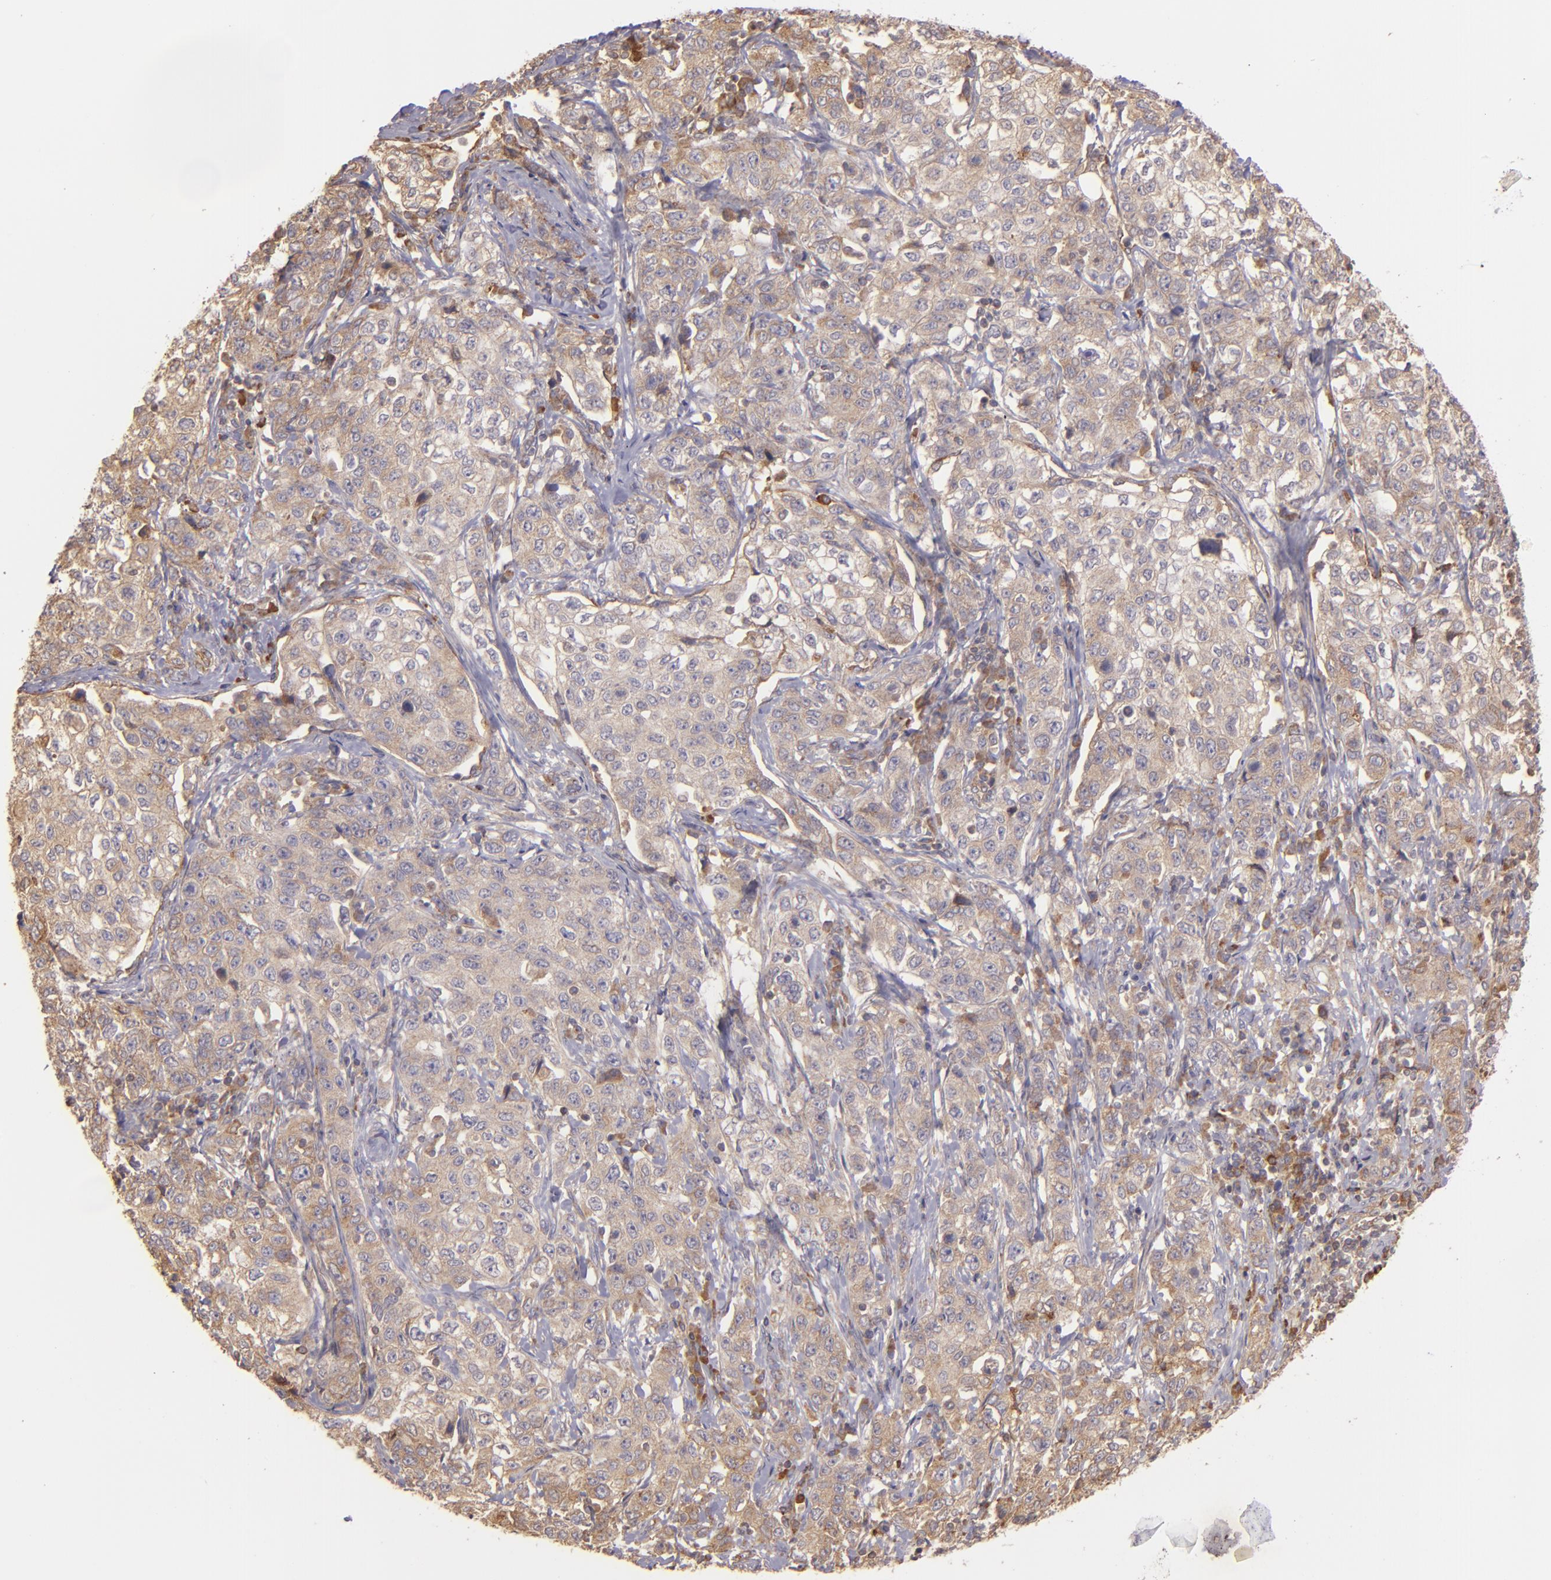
{"staining": {"intensity": "moderate", "quantity": ">75%", "location": "cytoplasmic/membranous"}, "tissue": "stomach cancer", "cell_type": "Tumor cells", "image_type": "cancer", "snomed": [{"axis": "morphology", "description": "Adenocarcinoma, NOS"}, {"axis": "topography", "description": "Stomach"}], "caption": "Tumor cells demonstrate medium levels of moderate cytoplasmic/membranous staining in approximately >75% of cells in stomach cancer (adenocarcinoma). (Brightfield microscopy of DAB IHC at high magnification).", "gene": "ECE1", "patient": {"sex": "male", "age": 48}}